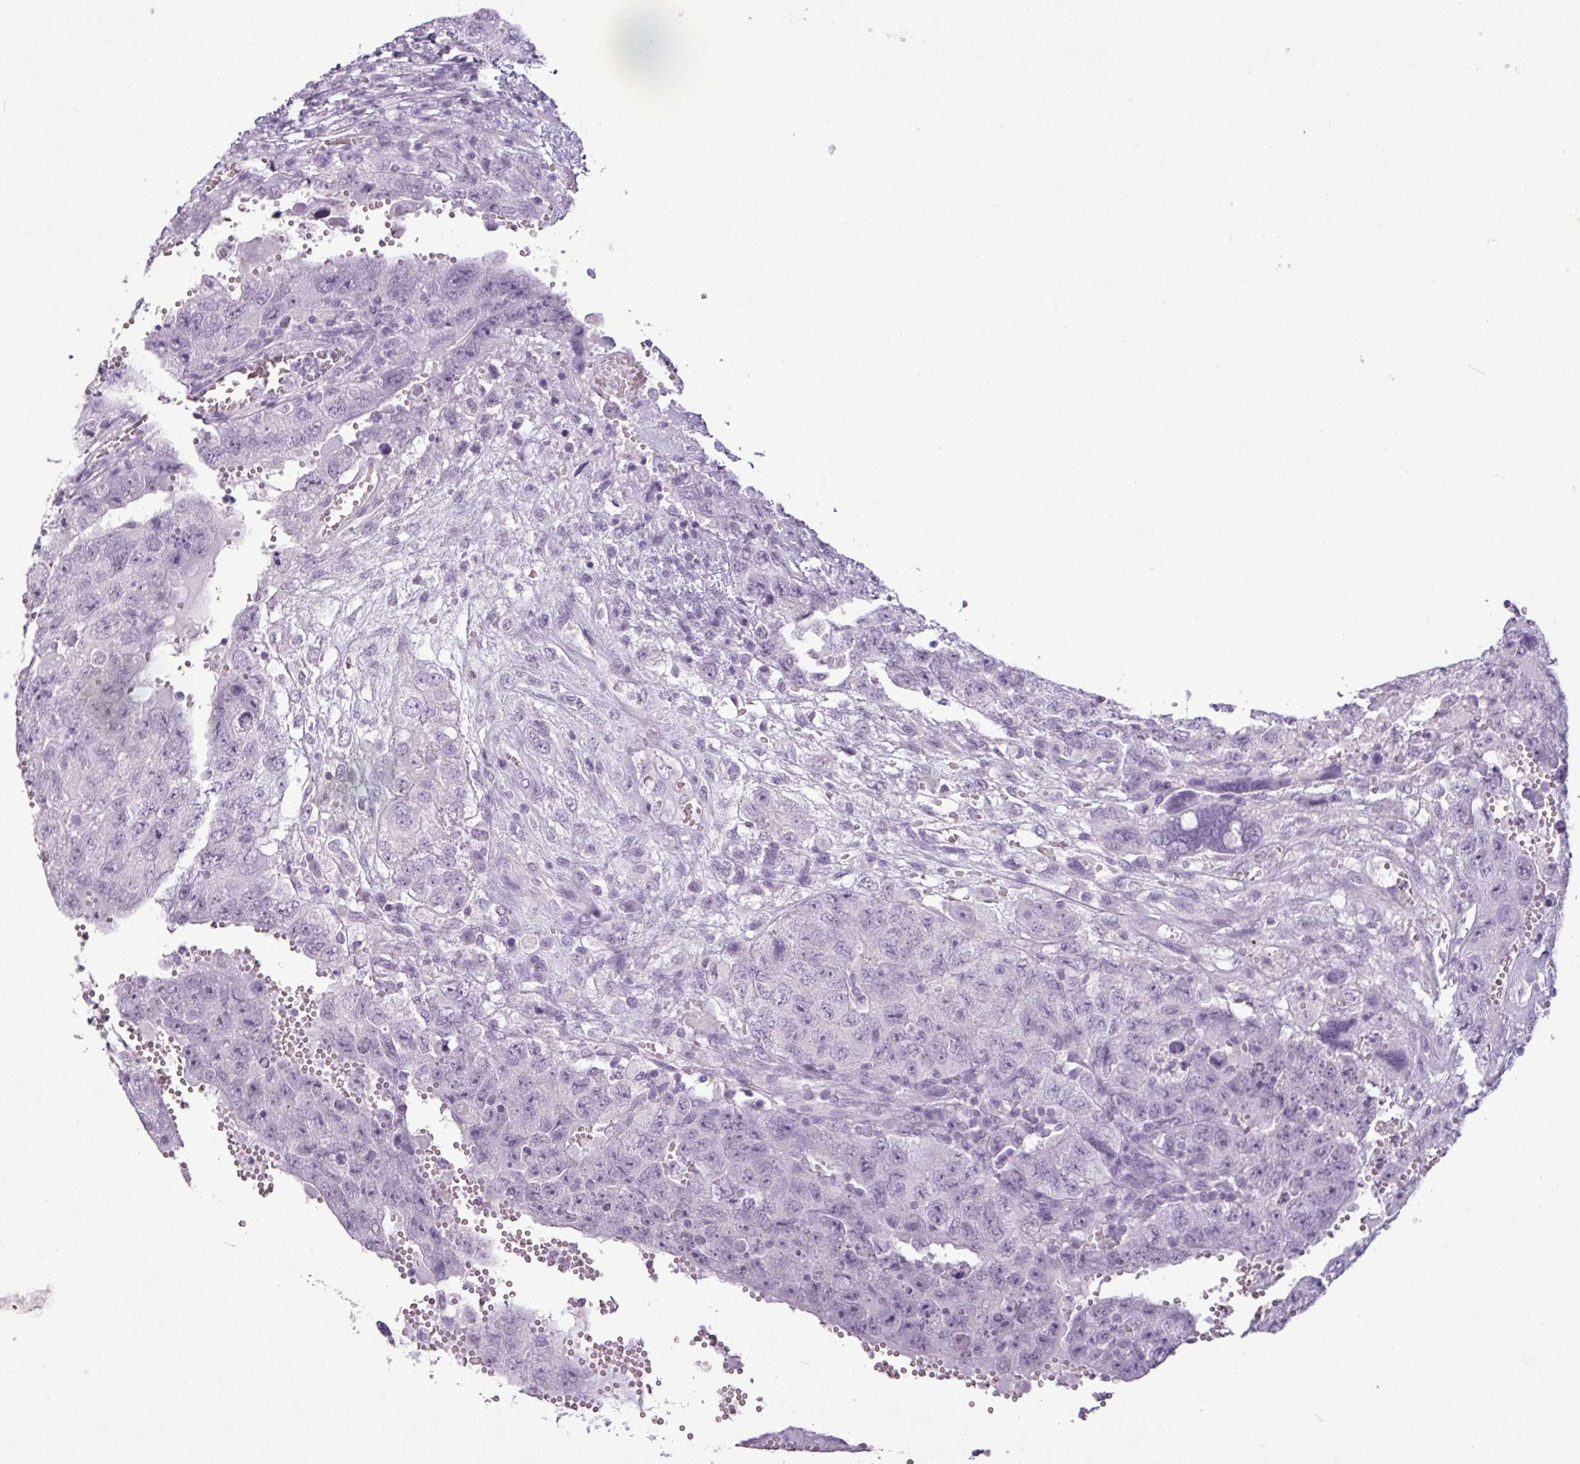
{"staining": {"intensity": "negative", "quantity": "none", "location": "none"}, "tissue": "testis cancer", "cell_type": "Tumor cells", "image_type": "cancer", "snomed": [{"axis": "morphology", "description": "Carcinoma, Embryonal, NOS"}, {"axis": "topography", "description": "Testis"}], "caption": "Histopathology image shows no significant protein expression in tumor cells of embryonal carcinoma (testis).", "gene": "AMY2A", "patient": {"sex": "male", "age": 26}}